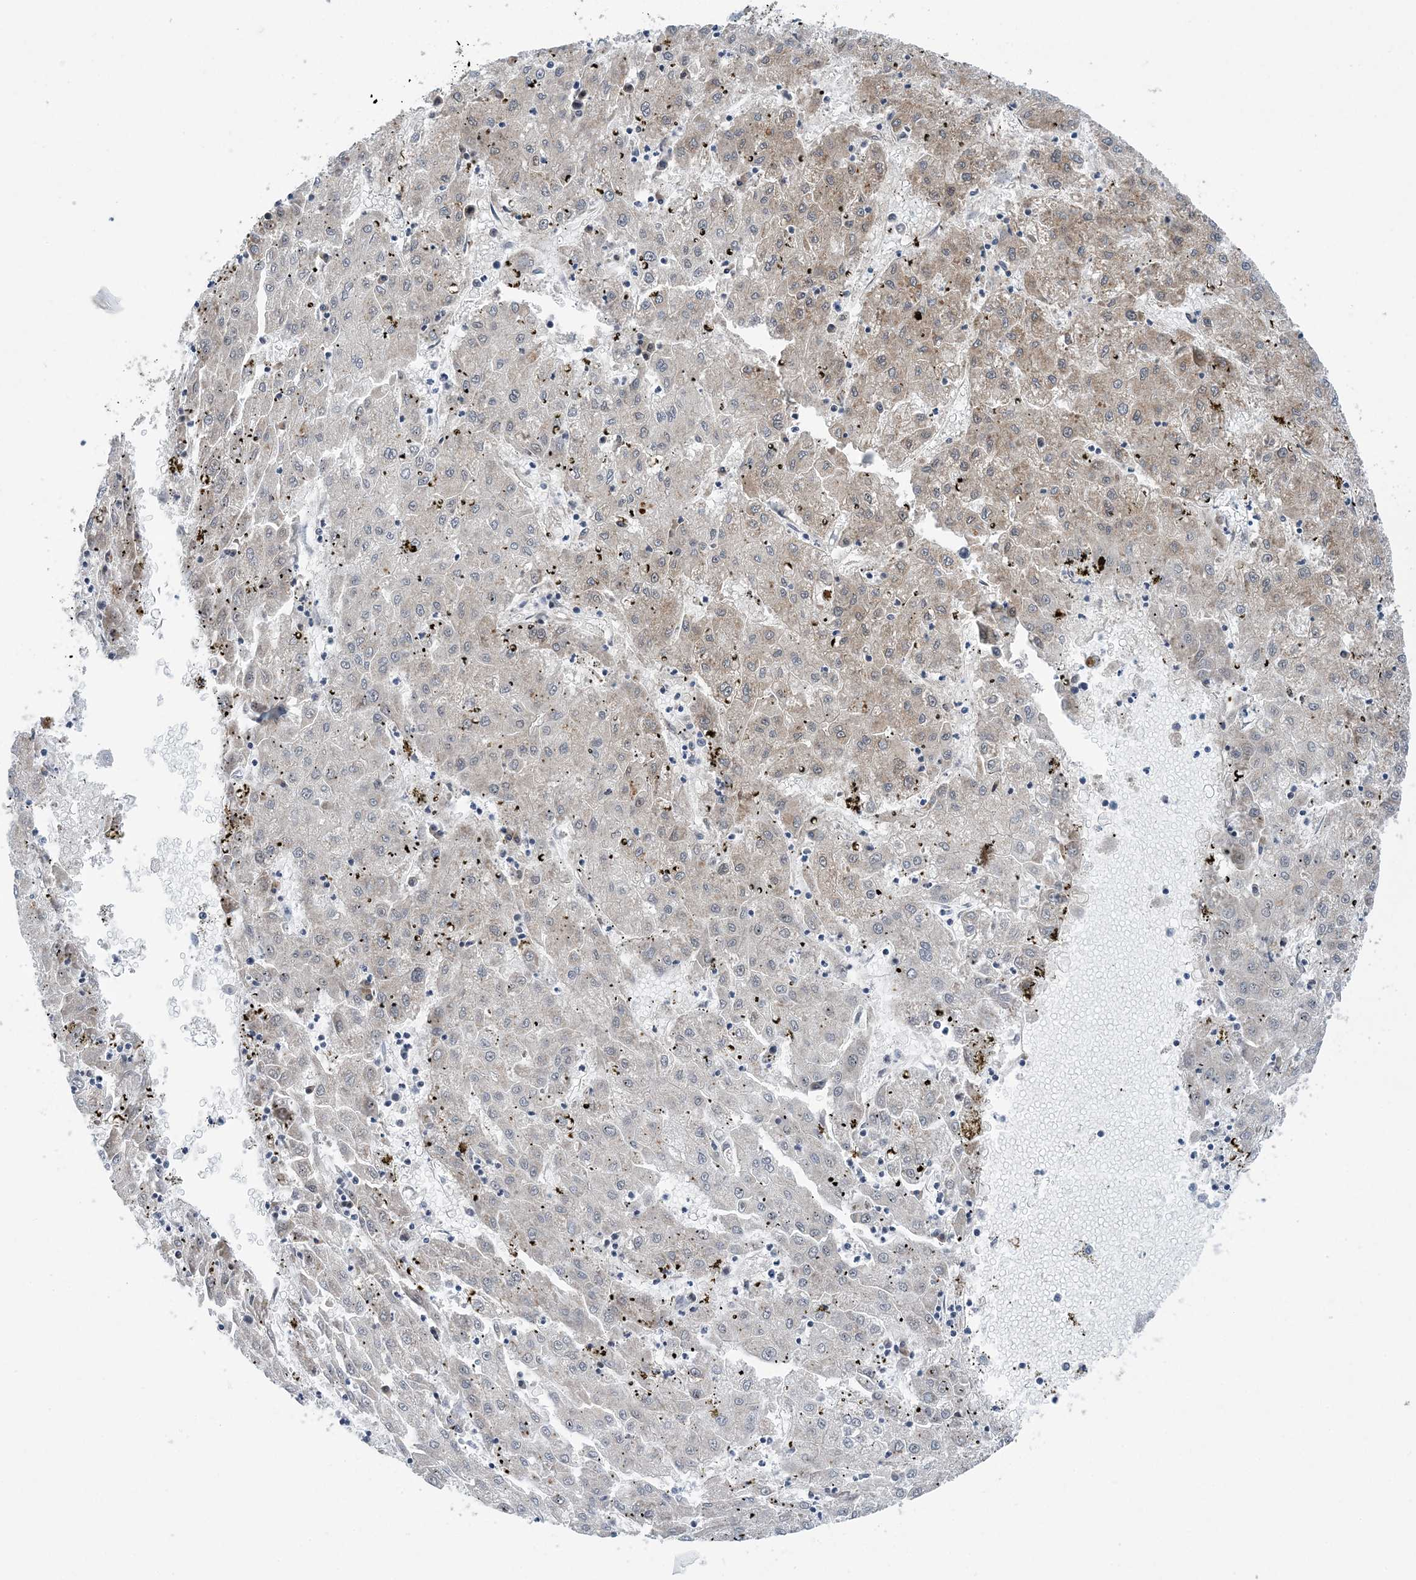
{"staining": {"intensity": "moderate", "quantity": "25%-75%", "location": "cytoplasmic/membranous"}, "tissue": "liver cancer", "cell_type": "Tumor cells", "image_type": "cancer", "snomed": [{"axis": "morphology", "description": "Carcinoma, Hepatocellular, NOS"}, {"axis": "topography", "description": "Liver"}], "caption": "Tumor cells display medium levels of moderate cytoplasmic/membranous staining in approximately 25%-75% of cells in liver hepatocellular carcinoma. Nuclei are stained in blue.", "gene": "COPE", "patient": {"sex": "male", "age": 72}}